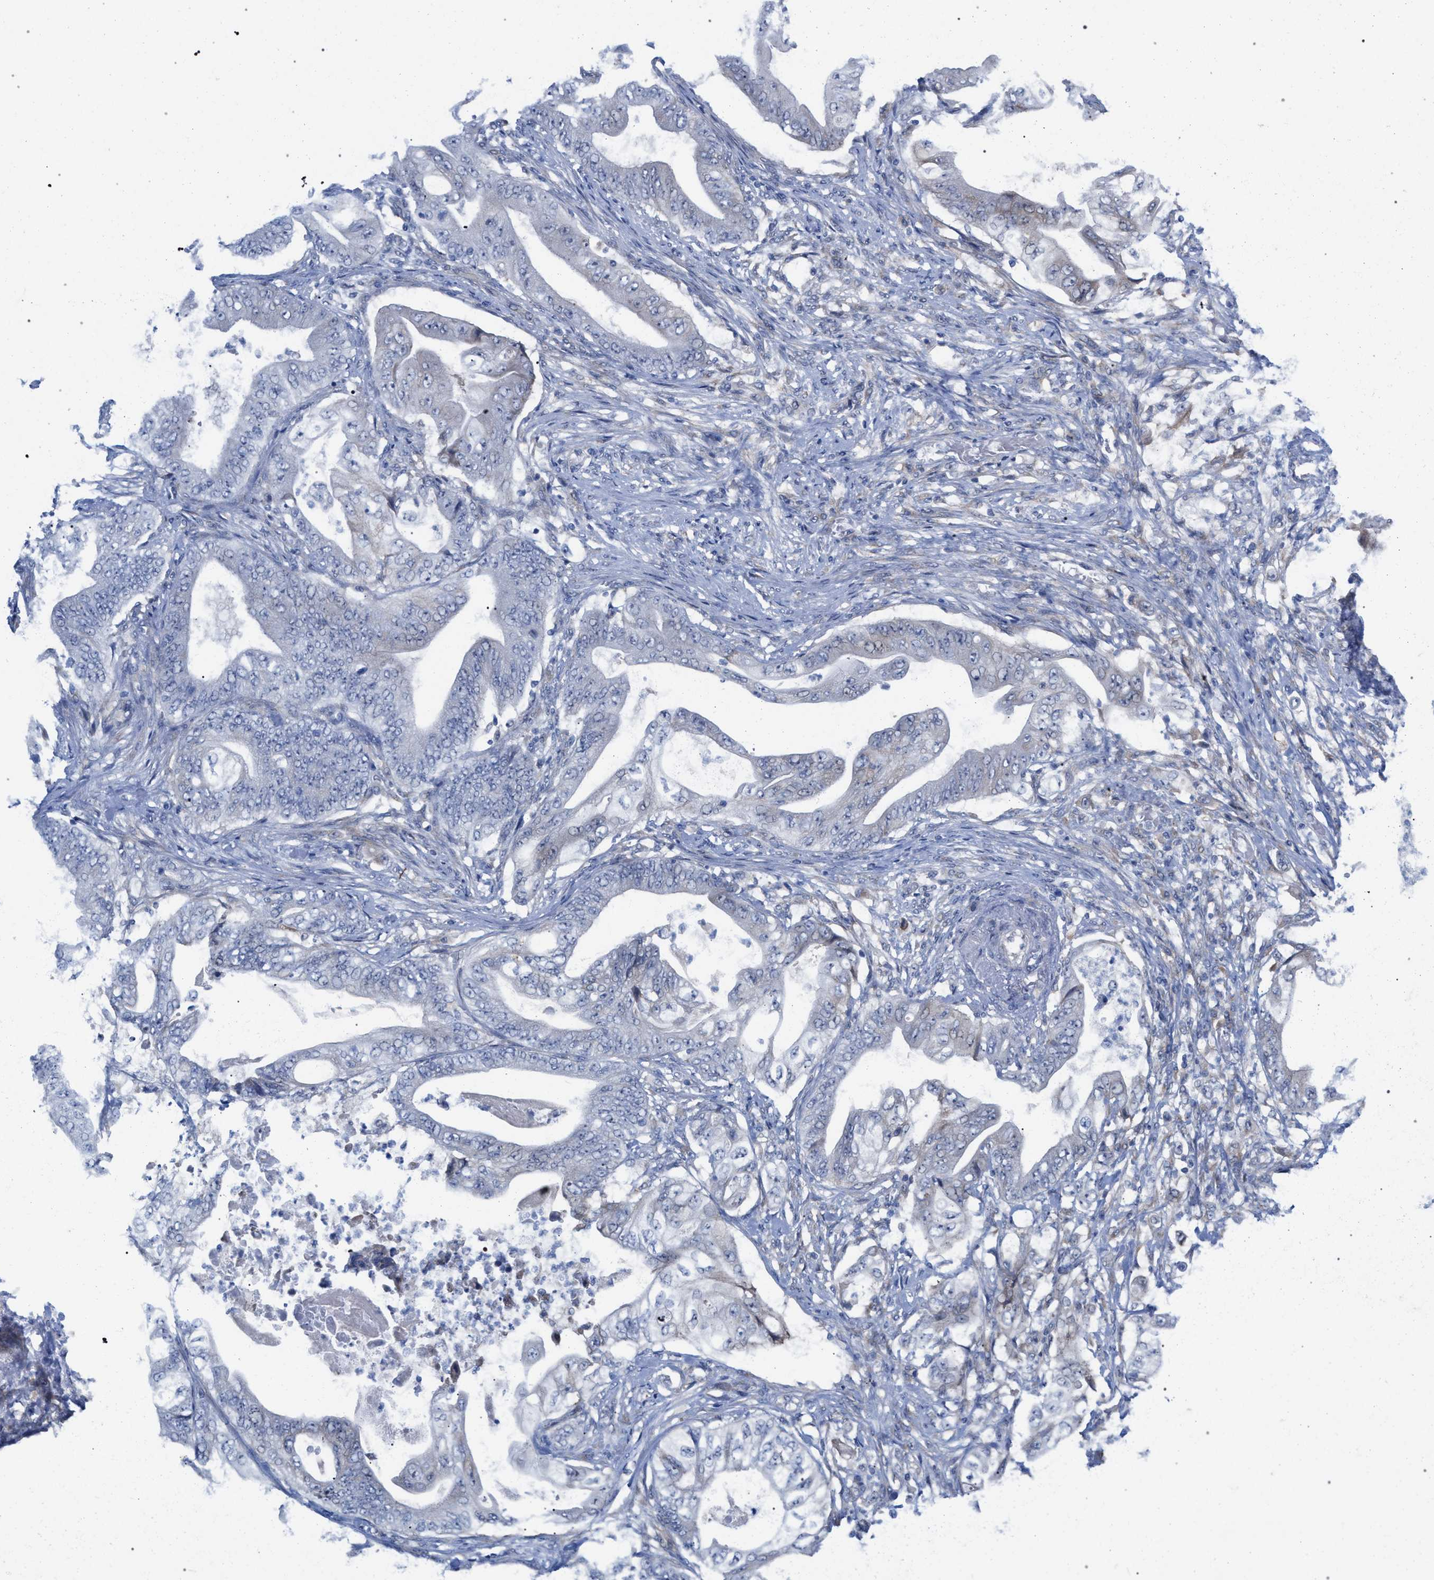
{"staining": {"intensity": "negative", "quantity": "none", "location": "none"}, "tissue": "stomach cancer", "cell_type": "Tumor cells", "image_type": "cancer", "snomed": [{"axis": "morphology", "description": "Adenocarcinoma, NOS"}, {"axis": "topography", "description": "Stomach"}], "caption": "Tumor cells show no significant protein expression in stomach adenocarcinoma.", "gene": "FHOD3", "patient": {"sex": "female", "age": 73}}